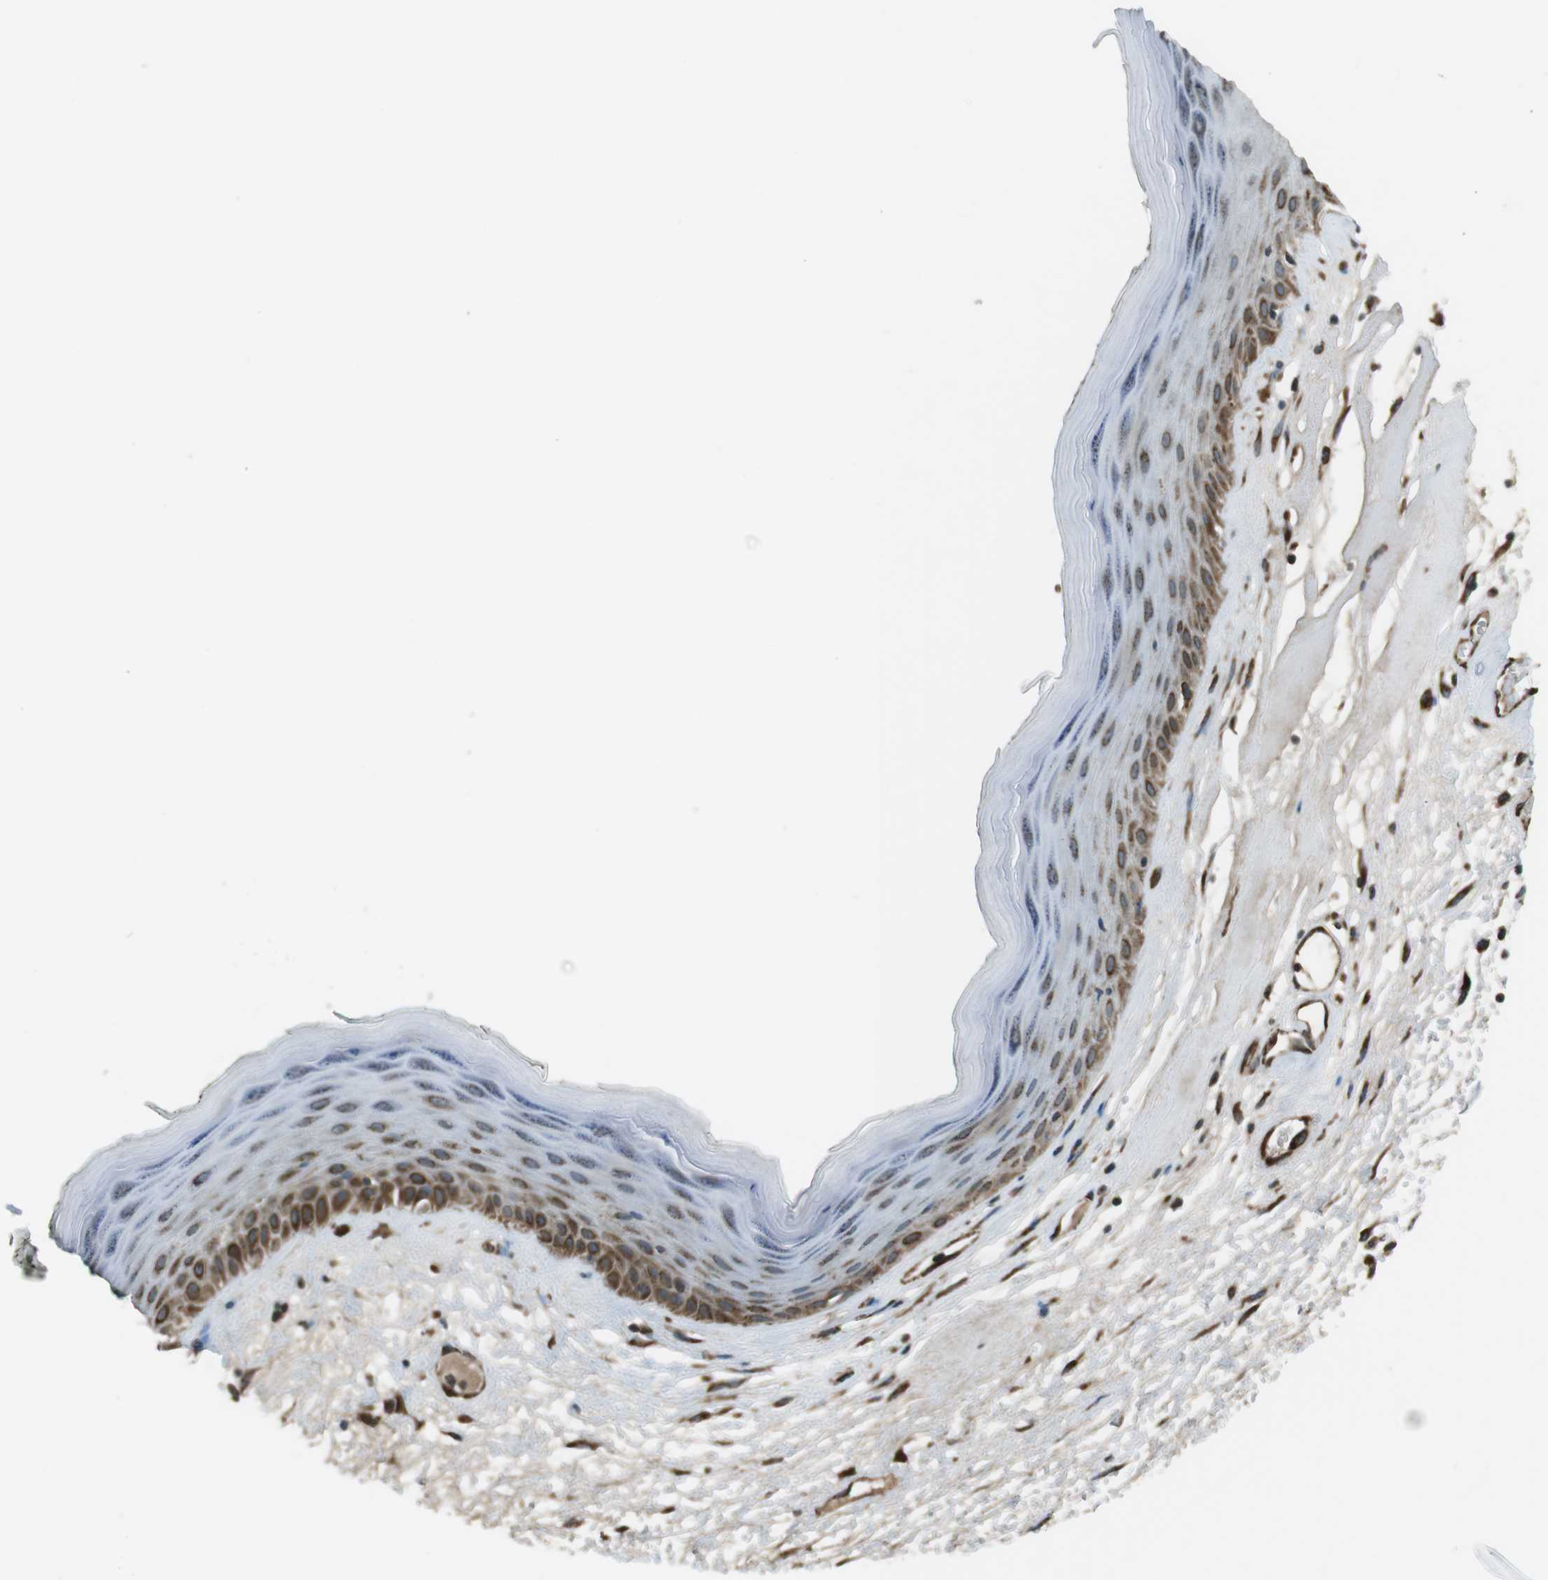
{"staining": {"intensity": "strong", "quantity": ">75%", "location": "cytoplasmic/membranous"}, "tissue": "skin", "cell_type": "Epidermal cells", "image_type": "normal", "snomed": [{"axis": "morphology", "description": "Normal tissue, NOS"}, {"axis": "morphology", "description": "Inflammation, NOS"}, {"axis": "topography", "description": "Vulva"}], "caption": "A brown stain highlights strong cytoplasmic/membranous staining of a protein in epidermal cells of unremarkable skin. The protein of interest is shown in brown color, while the nuclei are stained blue.", "gene": "KTN1", "patient": {"sex": "female", "age": 84}}